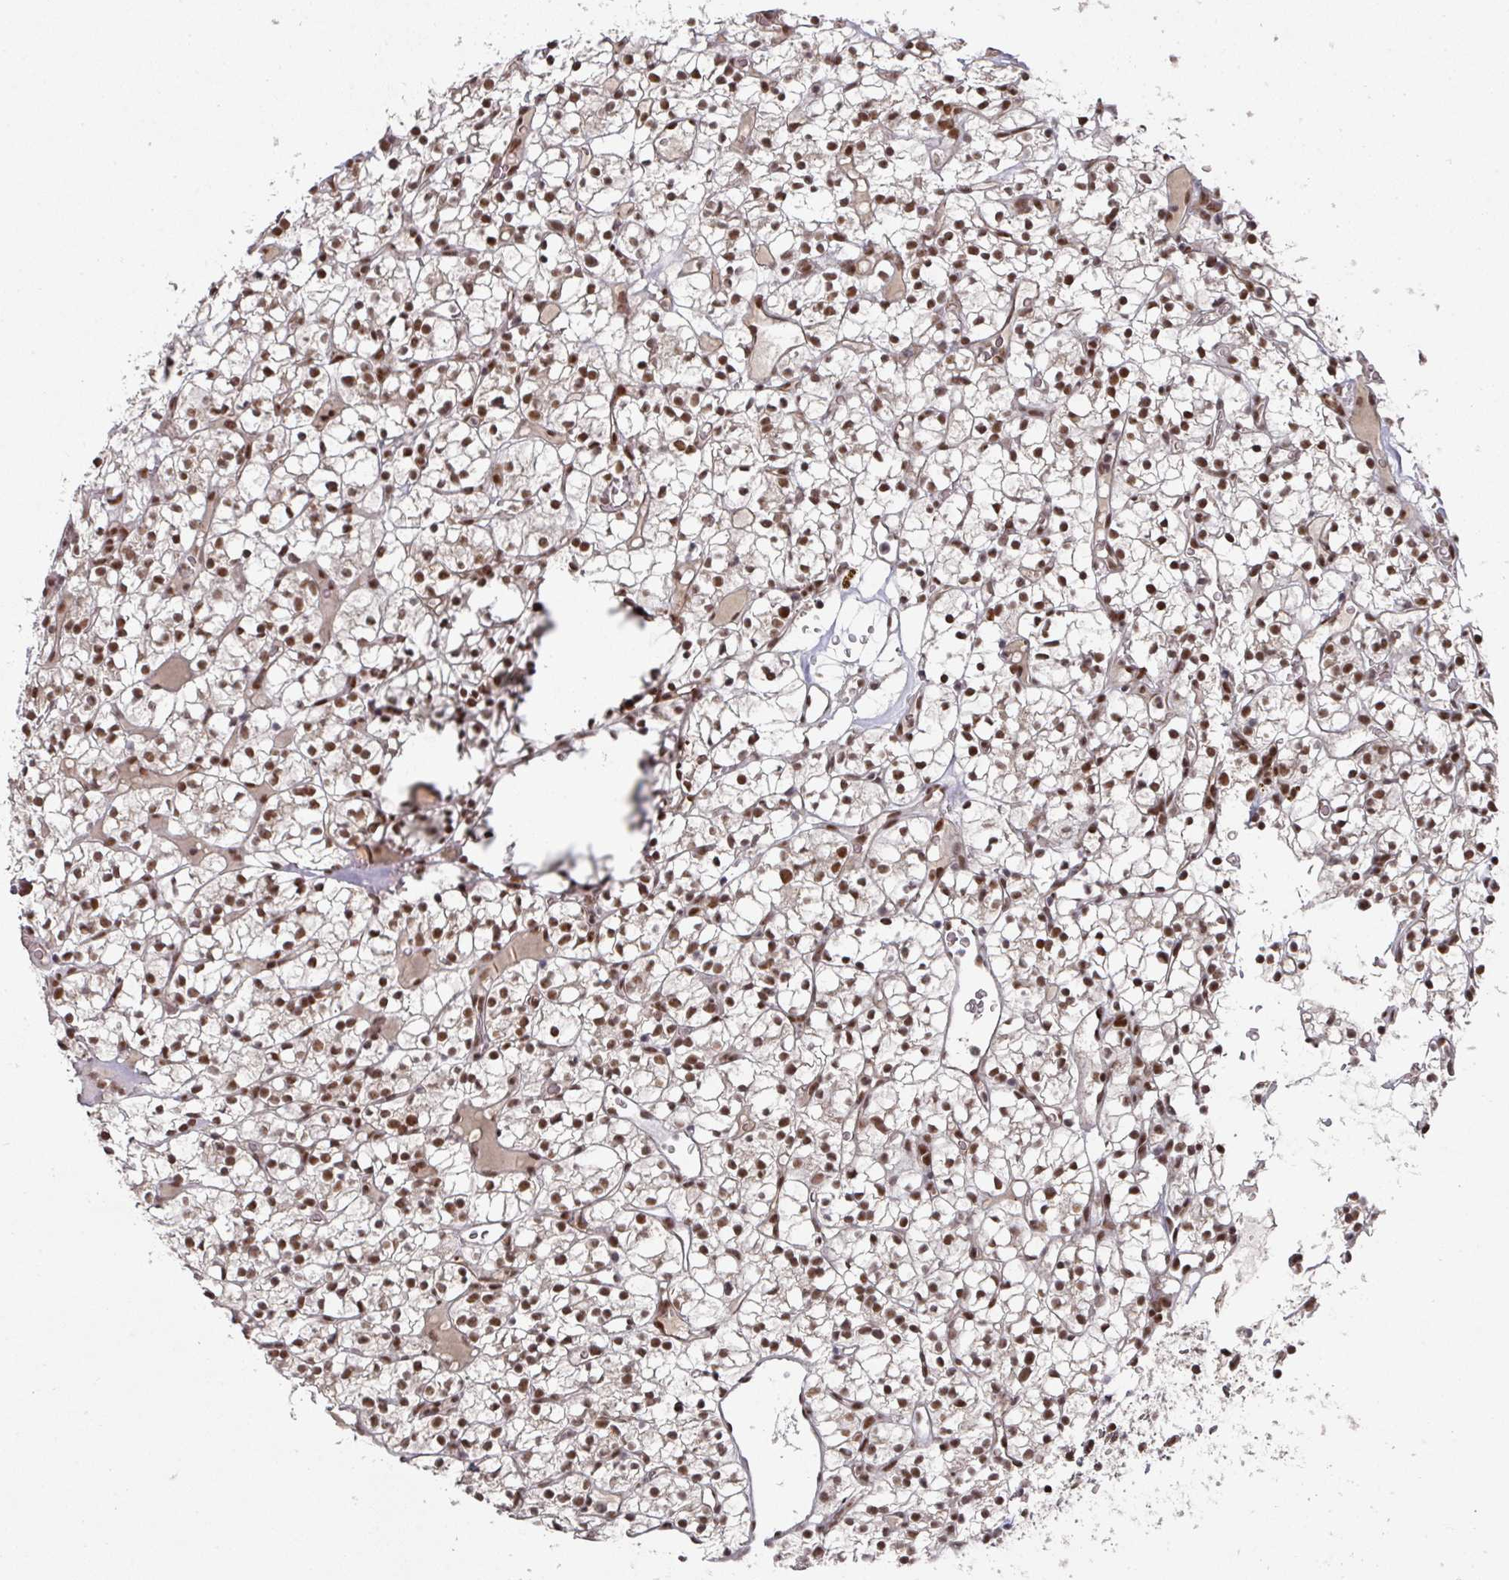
{"staining": {"intensity": "moderate", "quantity": ">75%", "location": "nuclear"}, "tissue": "renal cancer", "cell_type": "Tumor cells", "image_type": "cancer", "snomed": [{"axis": "morphology", "description": "Adenocarcinoma, NOS"}, {"axis": "topography", "description": "Kidney"}], "caption": "Immunohistochemistry (IHC) histopathology image of adenocarcinoma (renal) stained for a protein (brown), which exhibits medium levels of moderate nuclear expression in about >75% of tumor cells.", "gene": "MEPCE", "patient": {"sex": "female", "age": 64}}